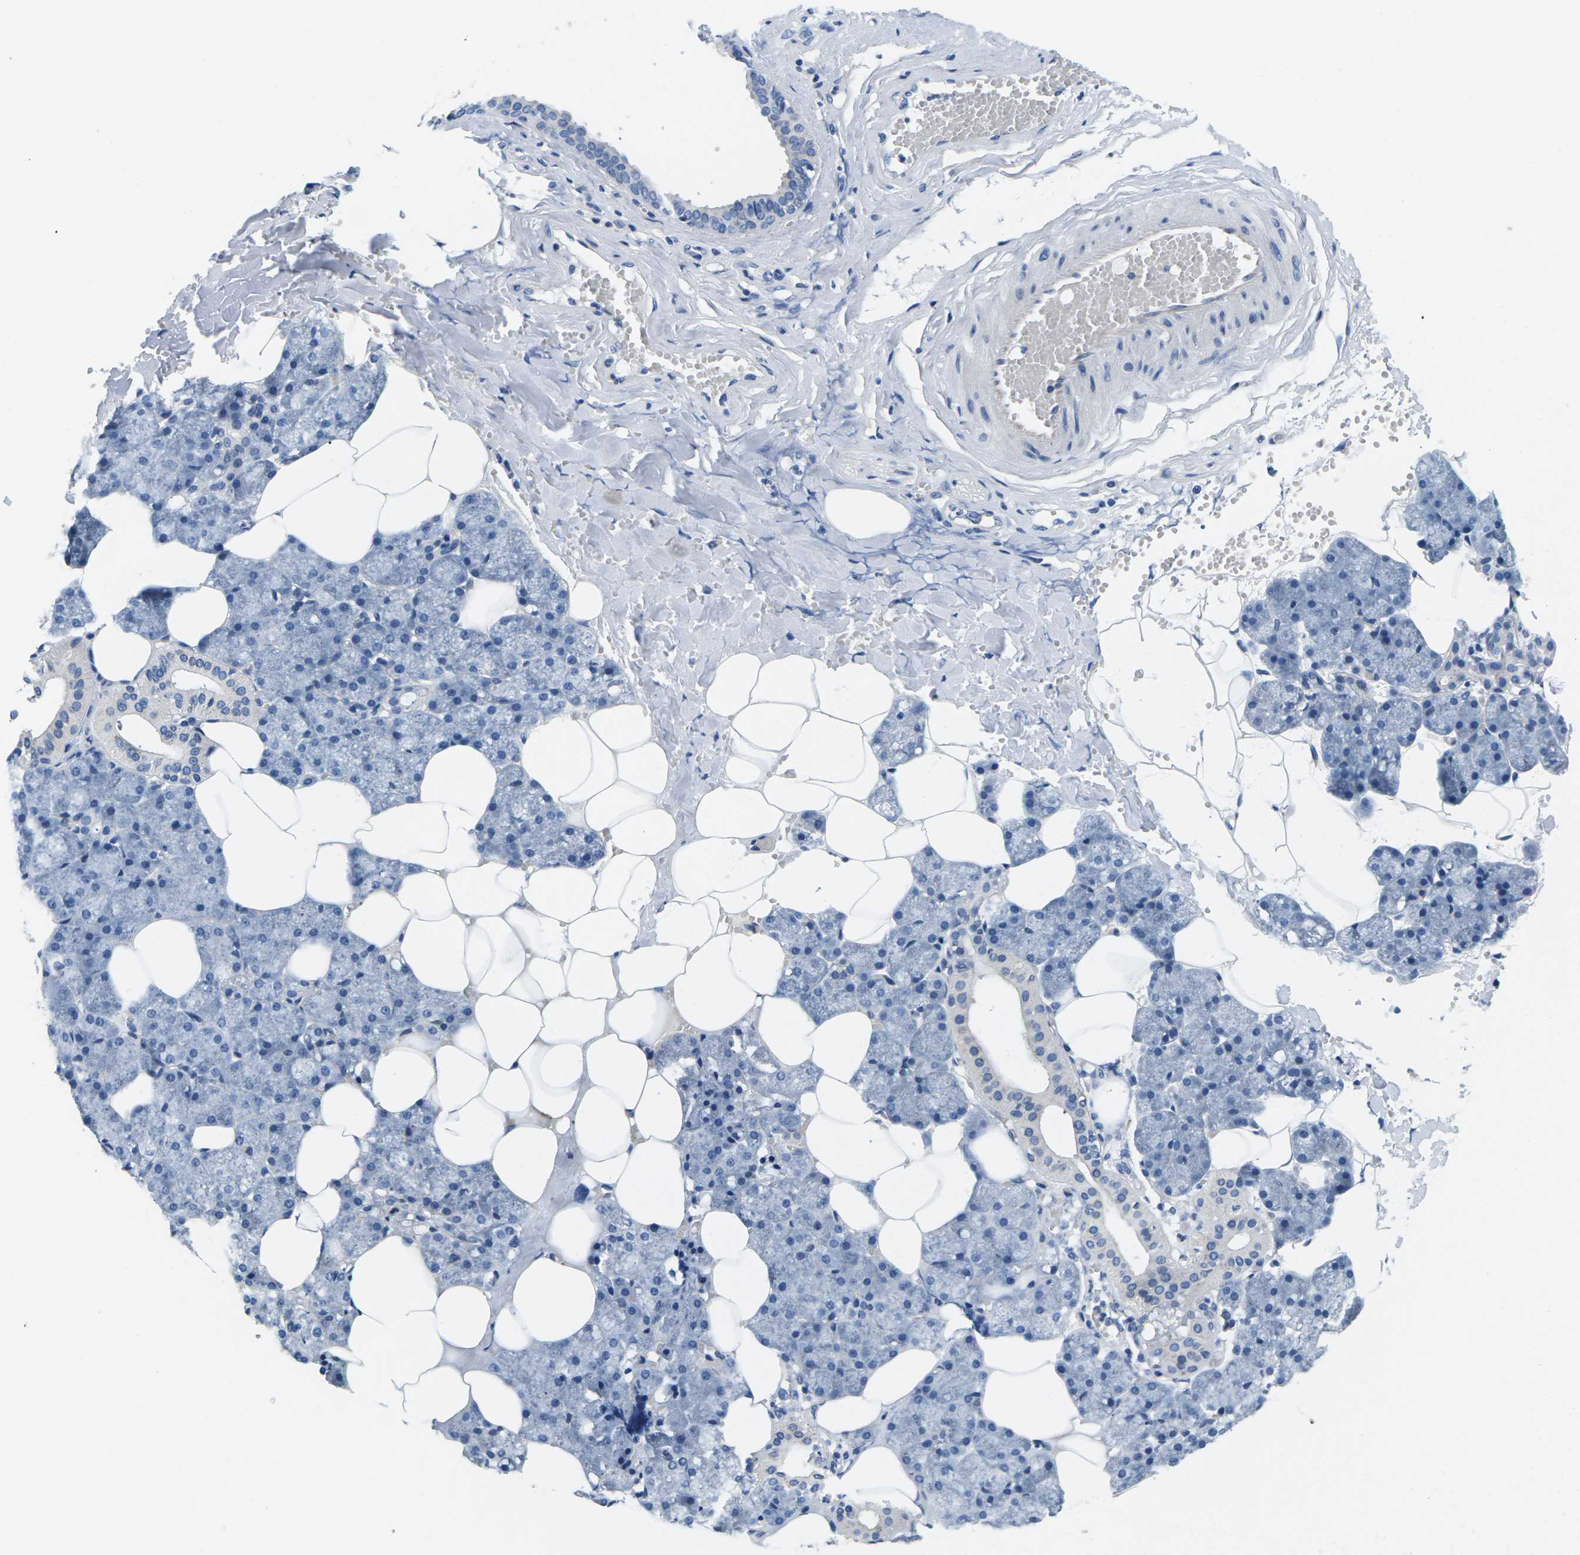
{"staining": {"intensity": "negative", "quantity": "none", "location": "none"}, "tissue": "salivary gland", "cell_type": "Glandular cells", "image_type": "normal", "snomed": [{"axis": "morphology", "description": "Normal tissue, NOS"}, {"axis": "topography", "description": "Salivary gland"}], "caption": "The micrograph shows no staining of glandular cells in unremarkable salivary gland. (DAB (3,3'-diaminobenzidine) immunohistochemistry visualized using brightfield microscopy, high magnification).", "gene": "TSPAN2", "patient": {"sex": "male", "age": 62}}